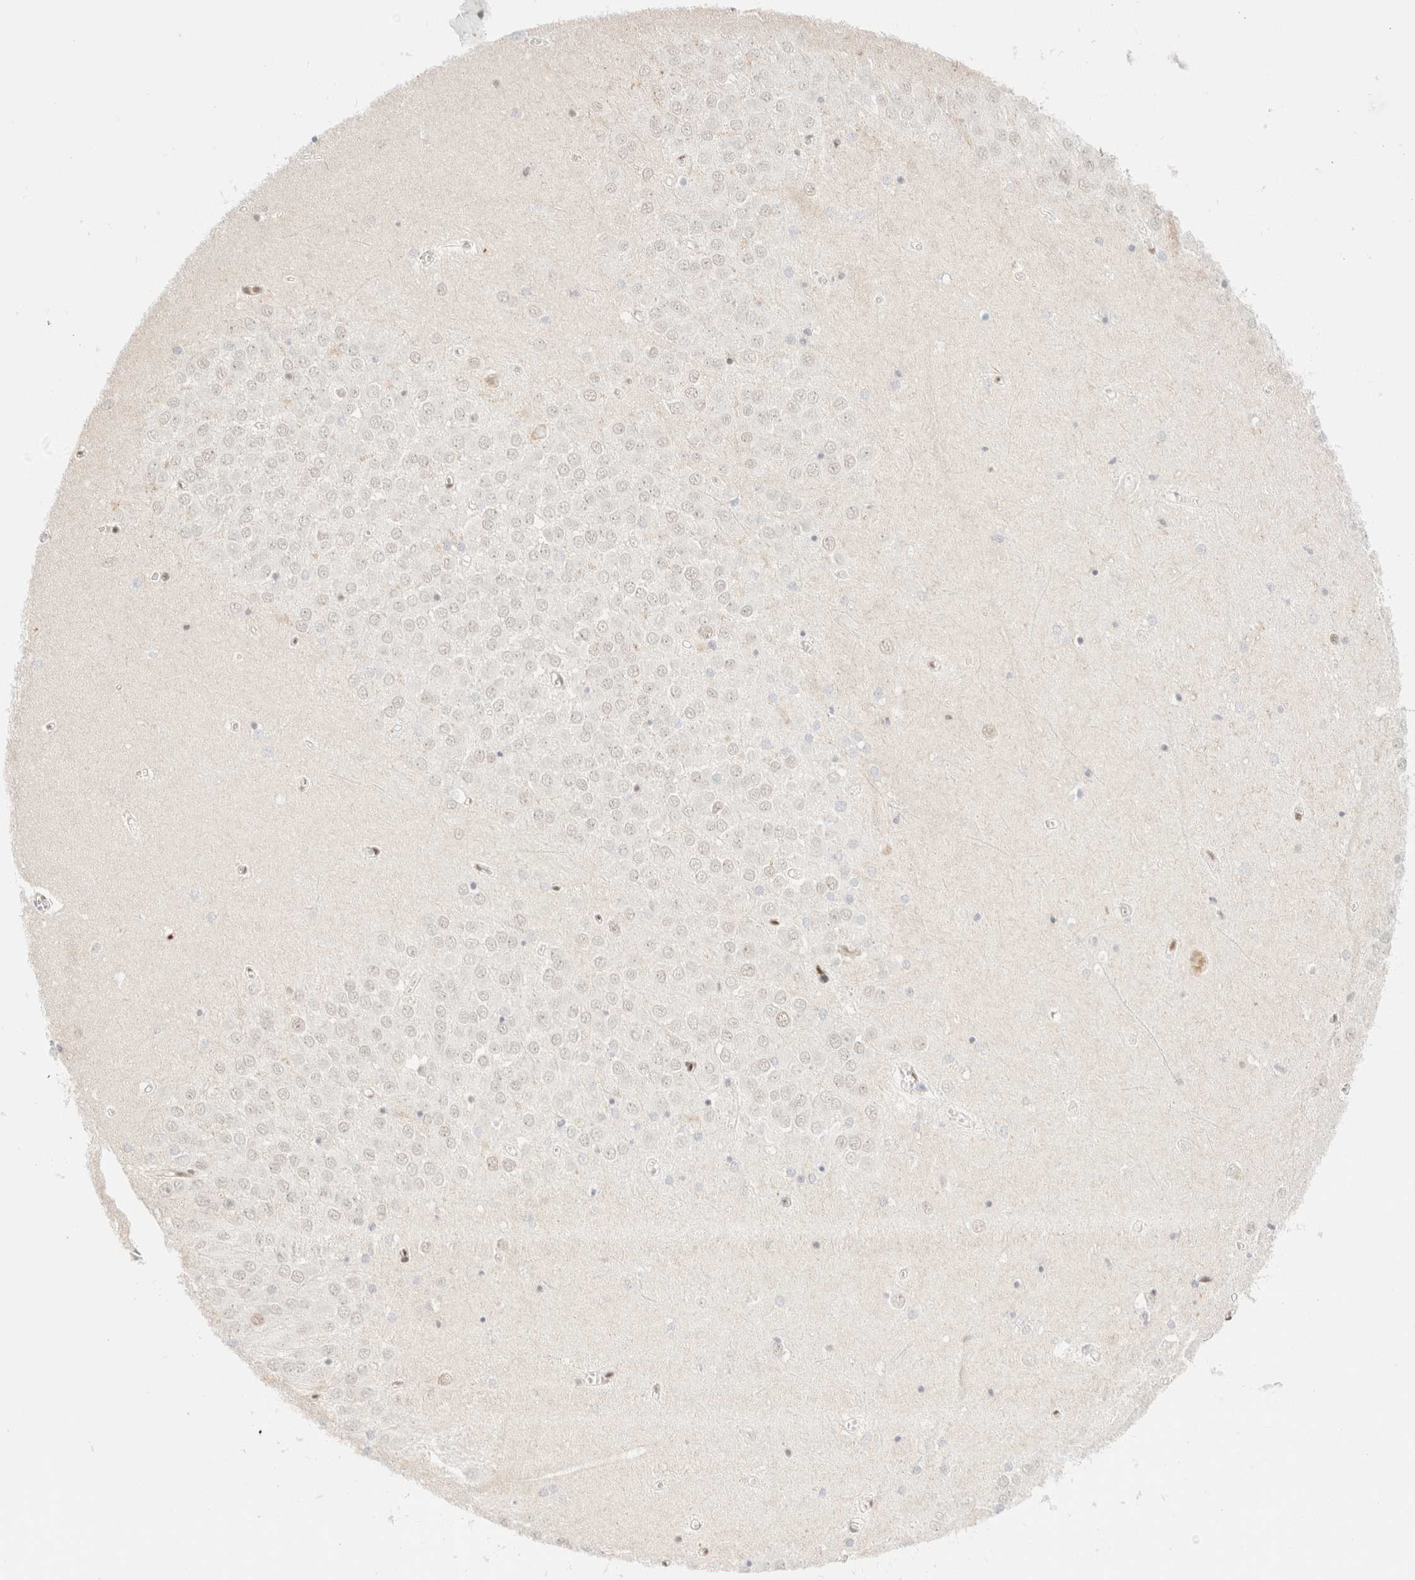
{"staining": {"intensity": "moderate", "quantity": "25%-75%", "location": "nuclear"}, "tissue": "hippocampus", "cell_type": "Glial cells", "image_type": "normal", "snomed": [{"axis": "morphology", "description": "Normal tissue, NOS"}, {"axis": "topography", "description": "Hippocampus"}], "caption": "Protein analysis of benign hippocampus reveals moderate nuclear positivity in about 25%-75% of glial cells. The protein of interest is stained brown, and the nuclei are stained in blue (DAB IHC with brightfield microscopy, high magnification).", "gene": "CIC", "patient": {"sex": "male", "age": 70}}